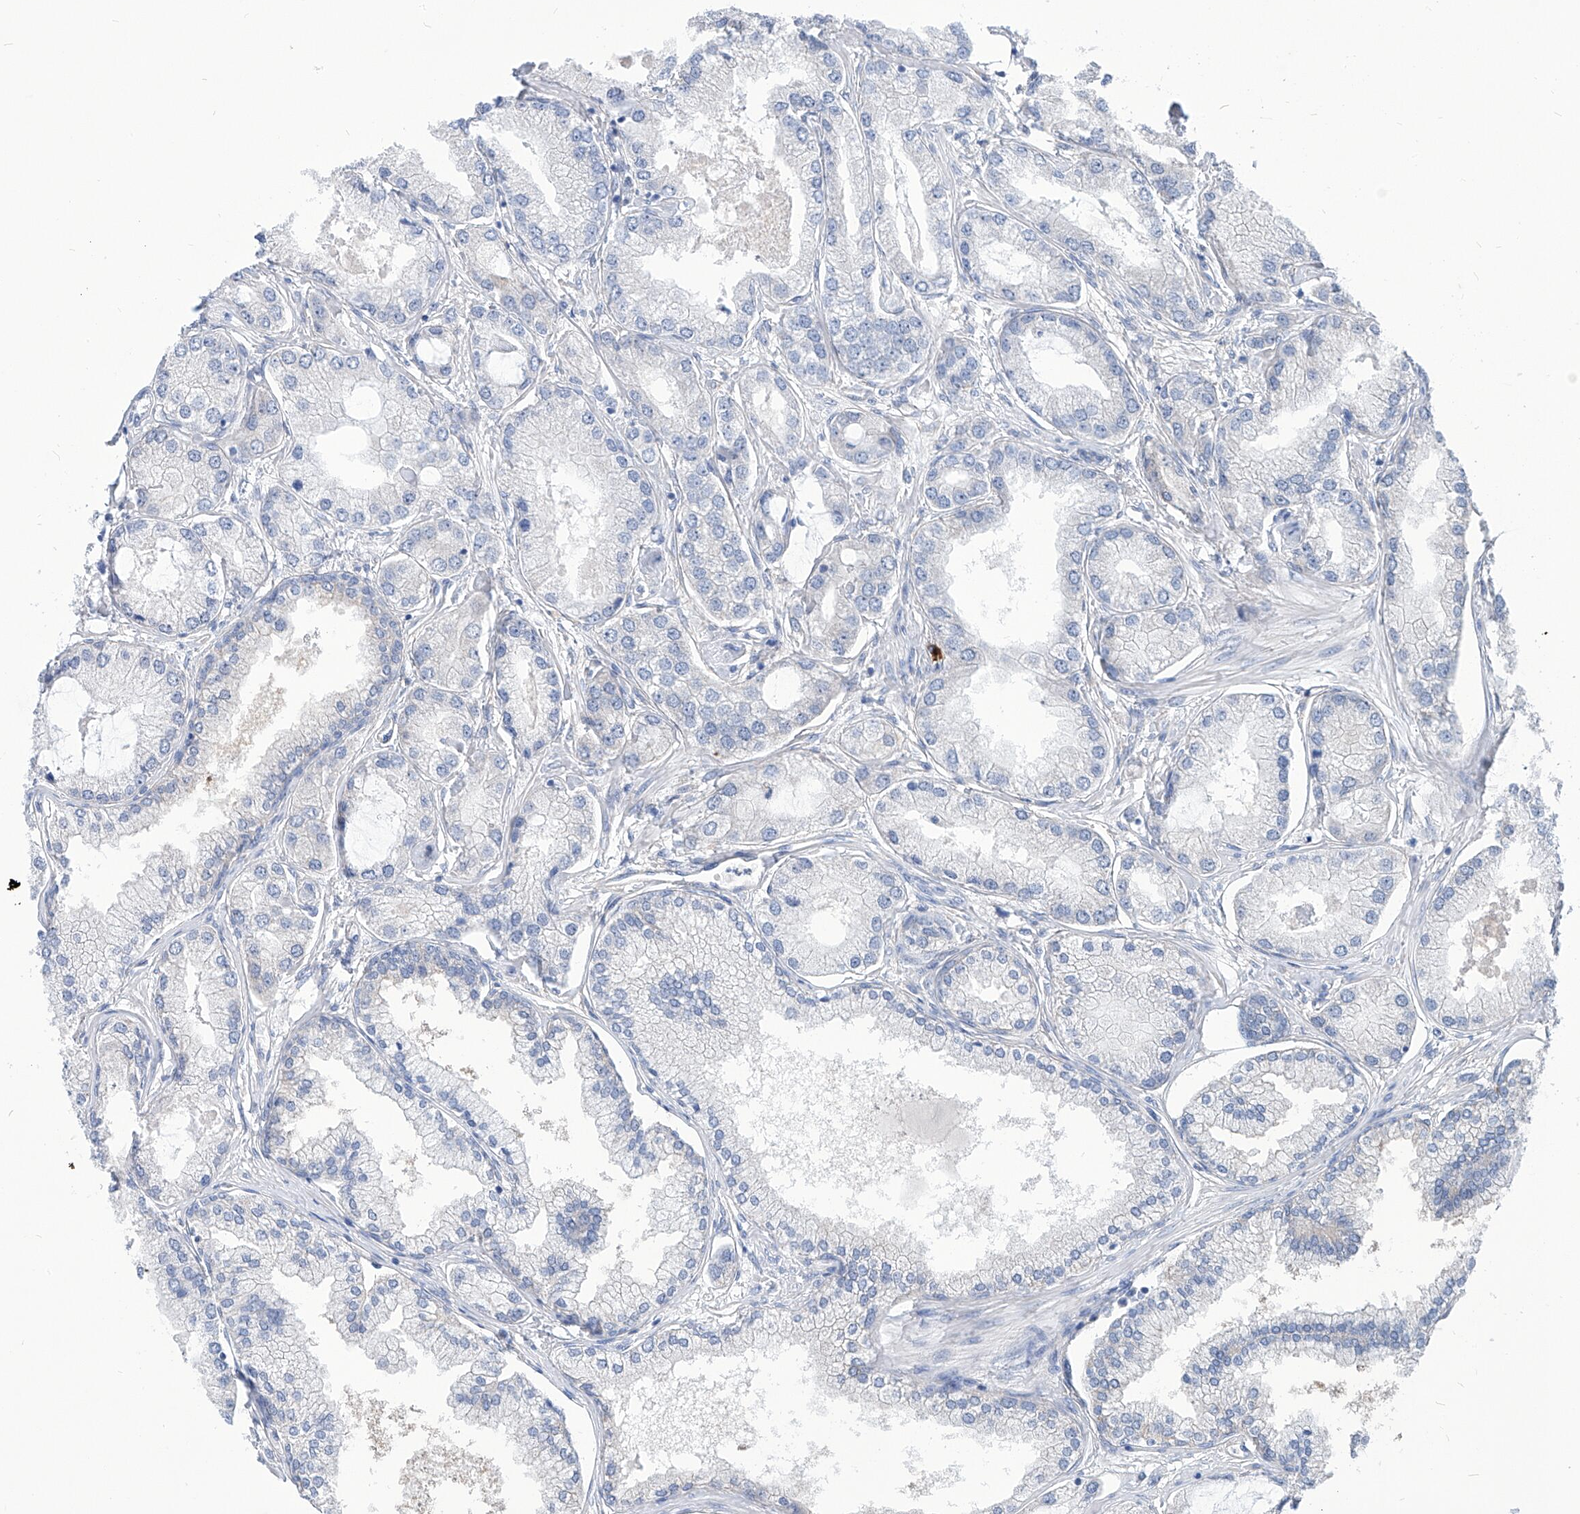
{"staining": {"intensity": "negative", "quantity": "none", "location": "none"}, "tissue": "prostate cancer", "cell_type": "Tumor cells", "image_type": "cancer", "snomed": [{"axis": "morphology", "description": "Adenocarcinoma, Low grade"}, {"axis": "topography", "description": "Prostate"}], "caption": "Immunohistochemistry (IHC) histopathology image of neoplastic tissue: human prostate cancer (adenocarcinoma (low-grade)) stained with DAB shows no significant protein expression in tumor cells.", "gene": "AKAP10", "patient": {"sex": "male", "age": 62}}